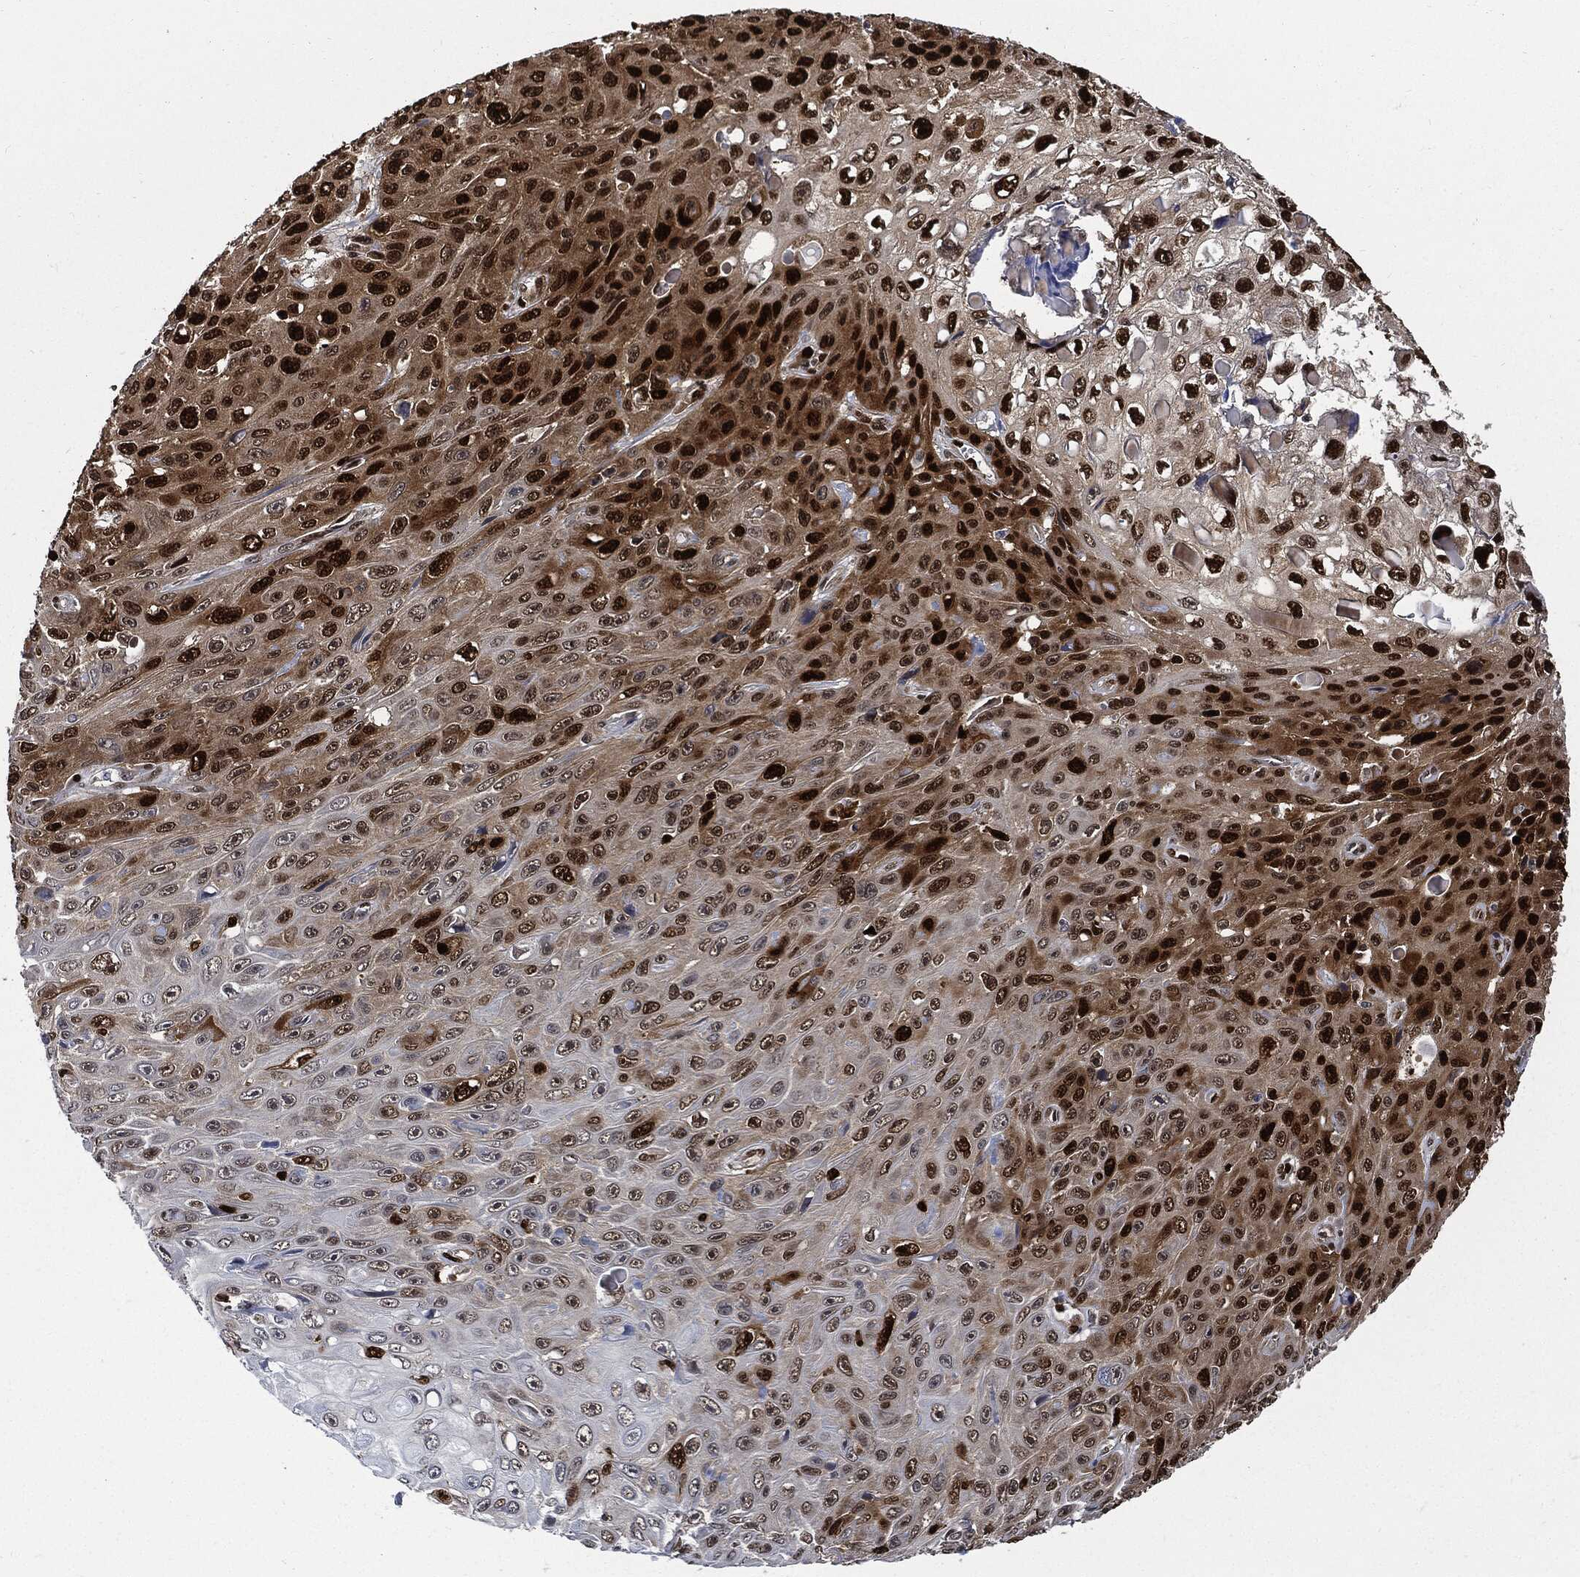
{"staining": {"intensity": "strong", "quantity": ">75%", "location": "nuclear"}, "tissue": "skin cancer", "cell_type": "Tumor cells", "image_type": "cancer", "snomed": [{"axis": "morphology", "description": "Squamous cell carcinoma, NOS"}, {"axis": "topography", "description": "Skin"}], "caption": "Protein staining shows strong nuclear positivity in approximately >75% of tumor cells in squamous cell carcinoma (skin).", "gene": "PCNA", "patient": {"sex": "male", "age": 82}}